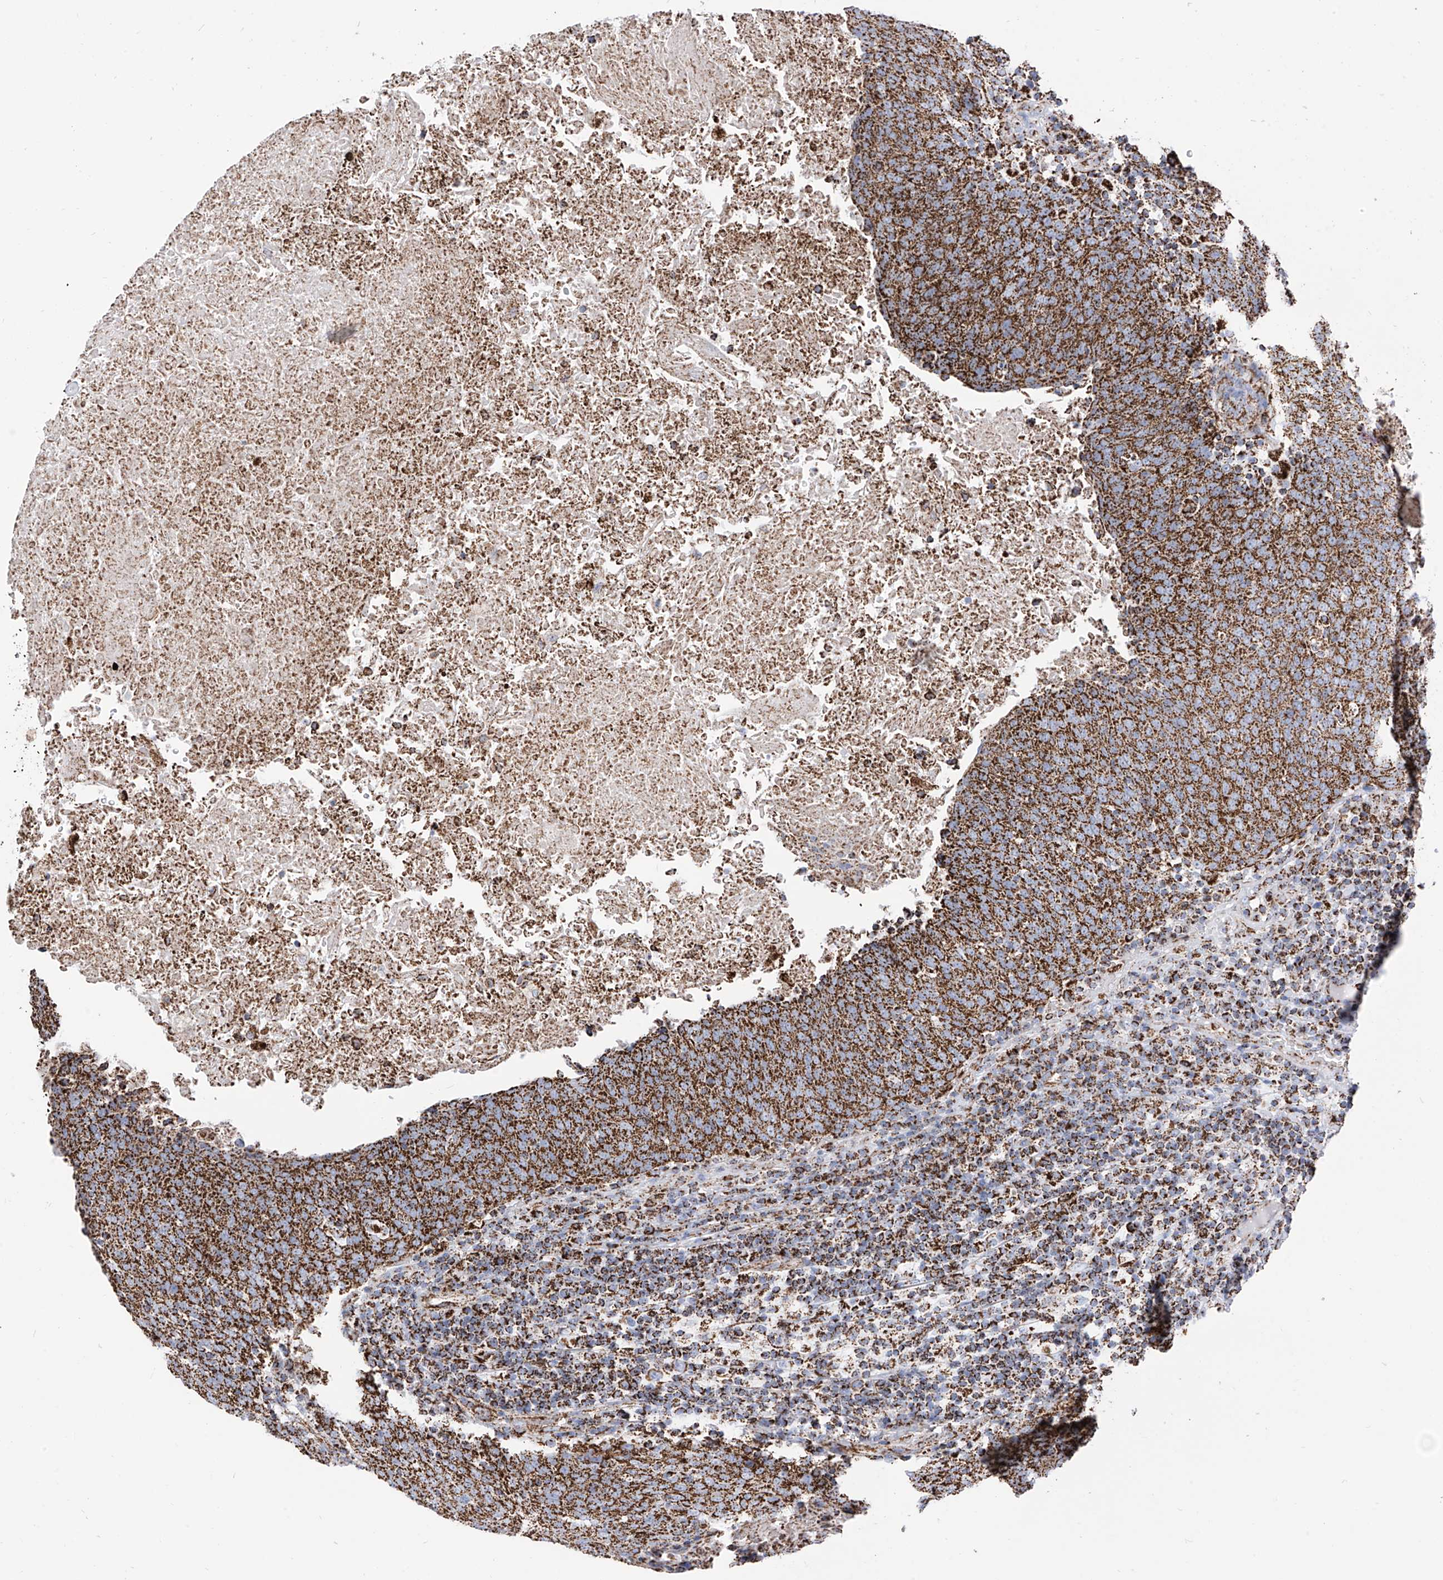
{"staining": {"intensity": "strong", "quantity": ">75%", "location": "cytoplasmic/membranous"}, "tissue": "head and neck cancer", "cell_type": "Tumor cells", "image_type": "cancer", "snomed": [{"axis": "morphology", "description": "Squamous cell carcinoma, NOS"}, {"axis": "morphology", "description": "Squamous cell carcinoma, metastatic, NOS"}, {"axis": "topography", "description": "Lymph node"}, {"axis": "topography", "description": "Head-Neck"}], "caption": "This photomicrograph demonstrates IHC staining of head and neck cancer (squamous cell carcinoma), with high strong cytoplasmic/membranous expression in about >75% of tumor cells.", "gene": "COX5B", "patient": {"sex": "male", "age": 62}}